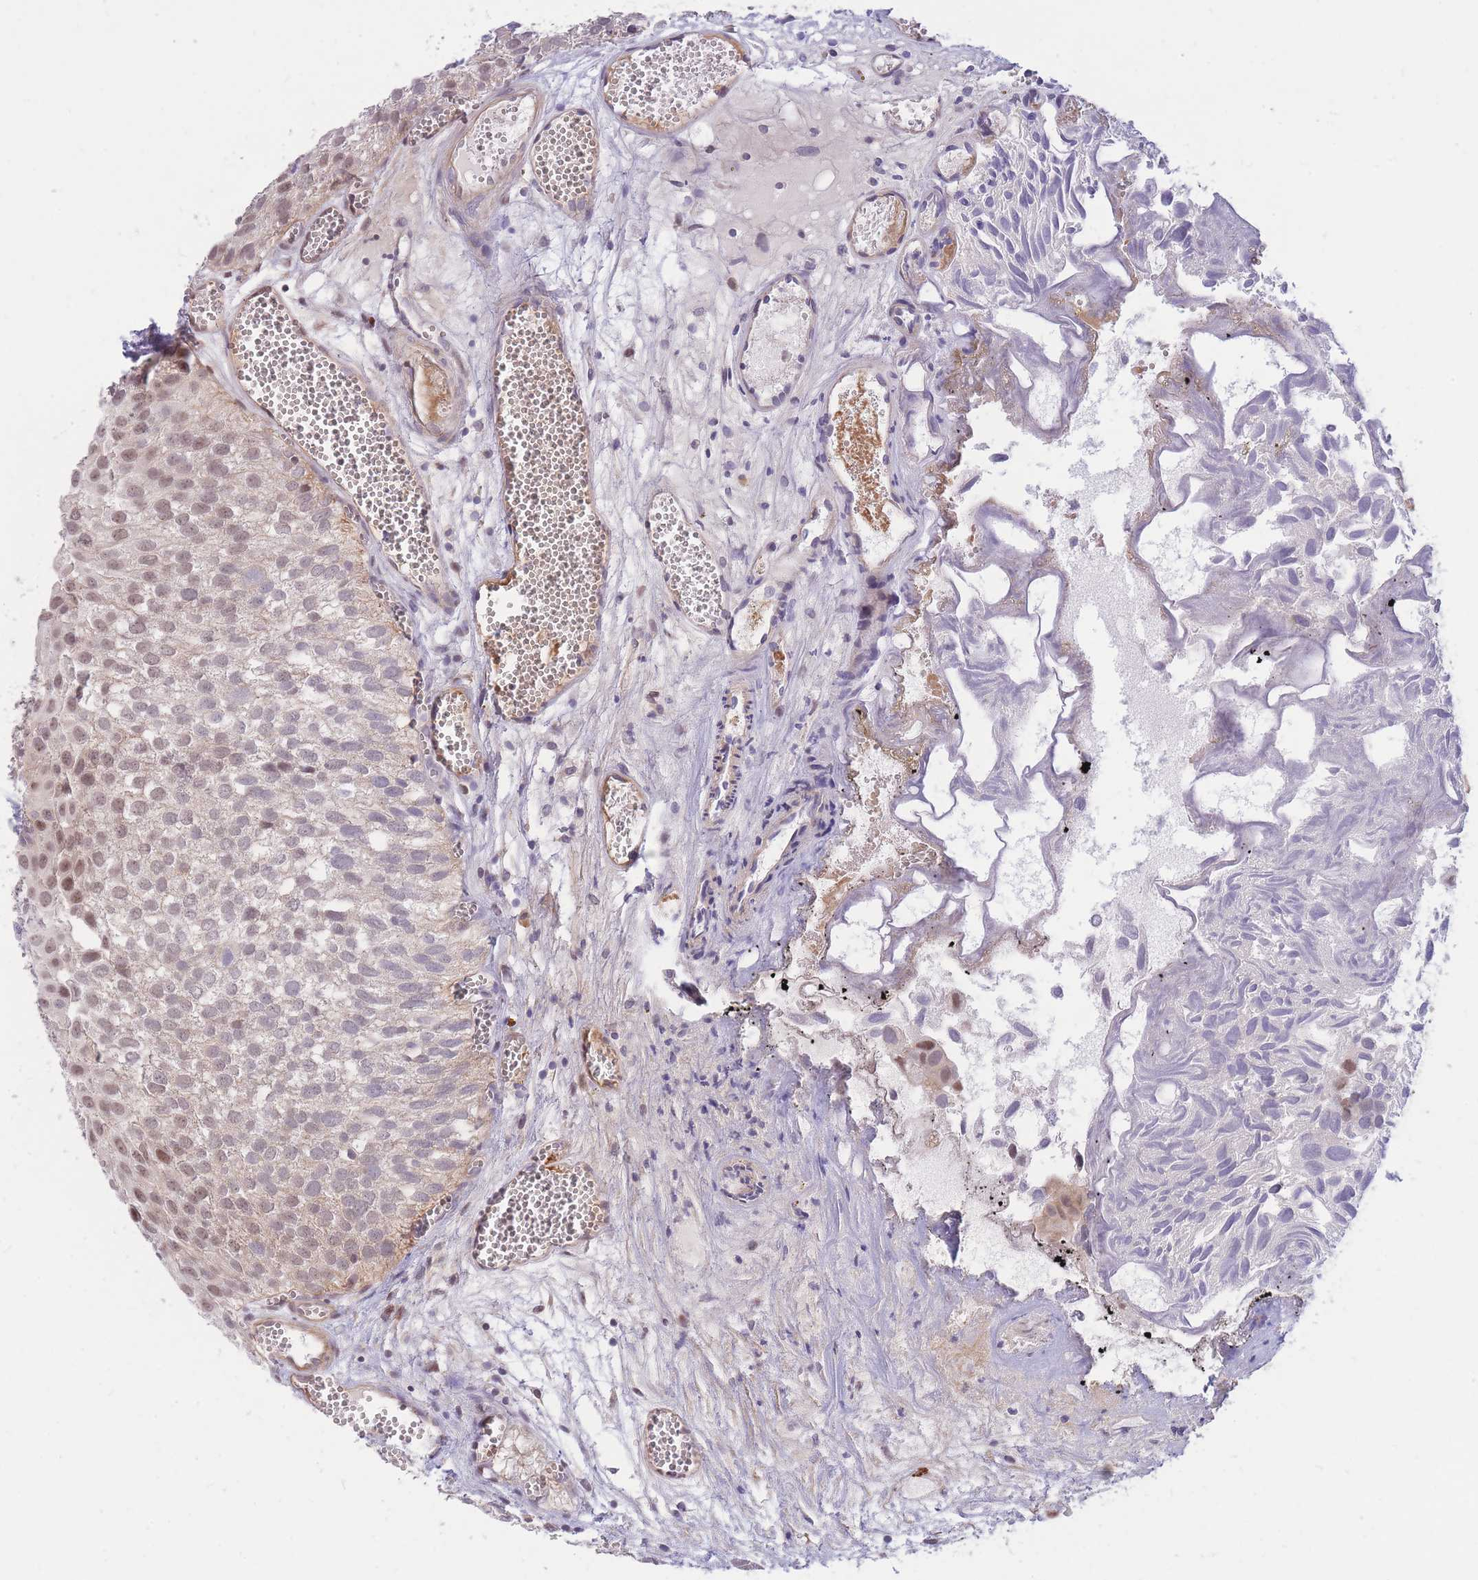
{"staining": {"intensity": "moderate", "quantity": ">75%", "location": "nuclear"}, "tissue": "urothelial cancer", "cell_type": "Tumor cells", "image_type": "cancer", "snomed": [{"axis": "morphology", "description": "Urothelial carcinoma, Low grade"}, {"axis": "topography", "description": "Urinary bladder"}], "caption": "Immunohistochemistry (IHC) image of neoplastic tissue: human urothelial cancer stained using immunohistochemistry (IHC) demonstrates medium levels of moderate protein expression localized specifically in the nuclear of tumor cells, appearing as a nuclear brown color.", "gene": "ERICH6B", "patient": {"sex": "male", "age": 88}}